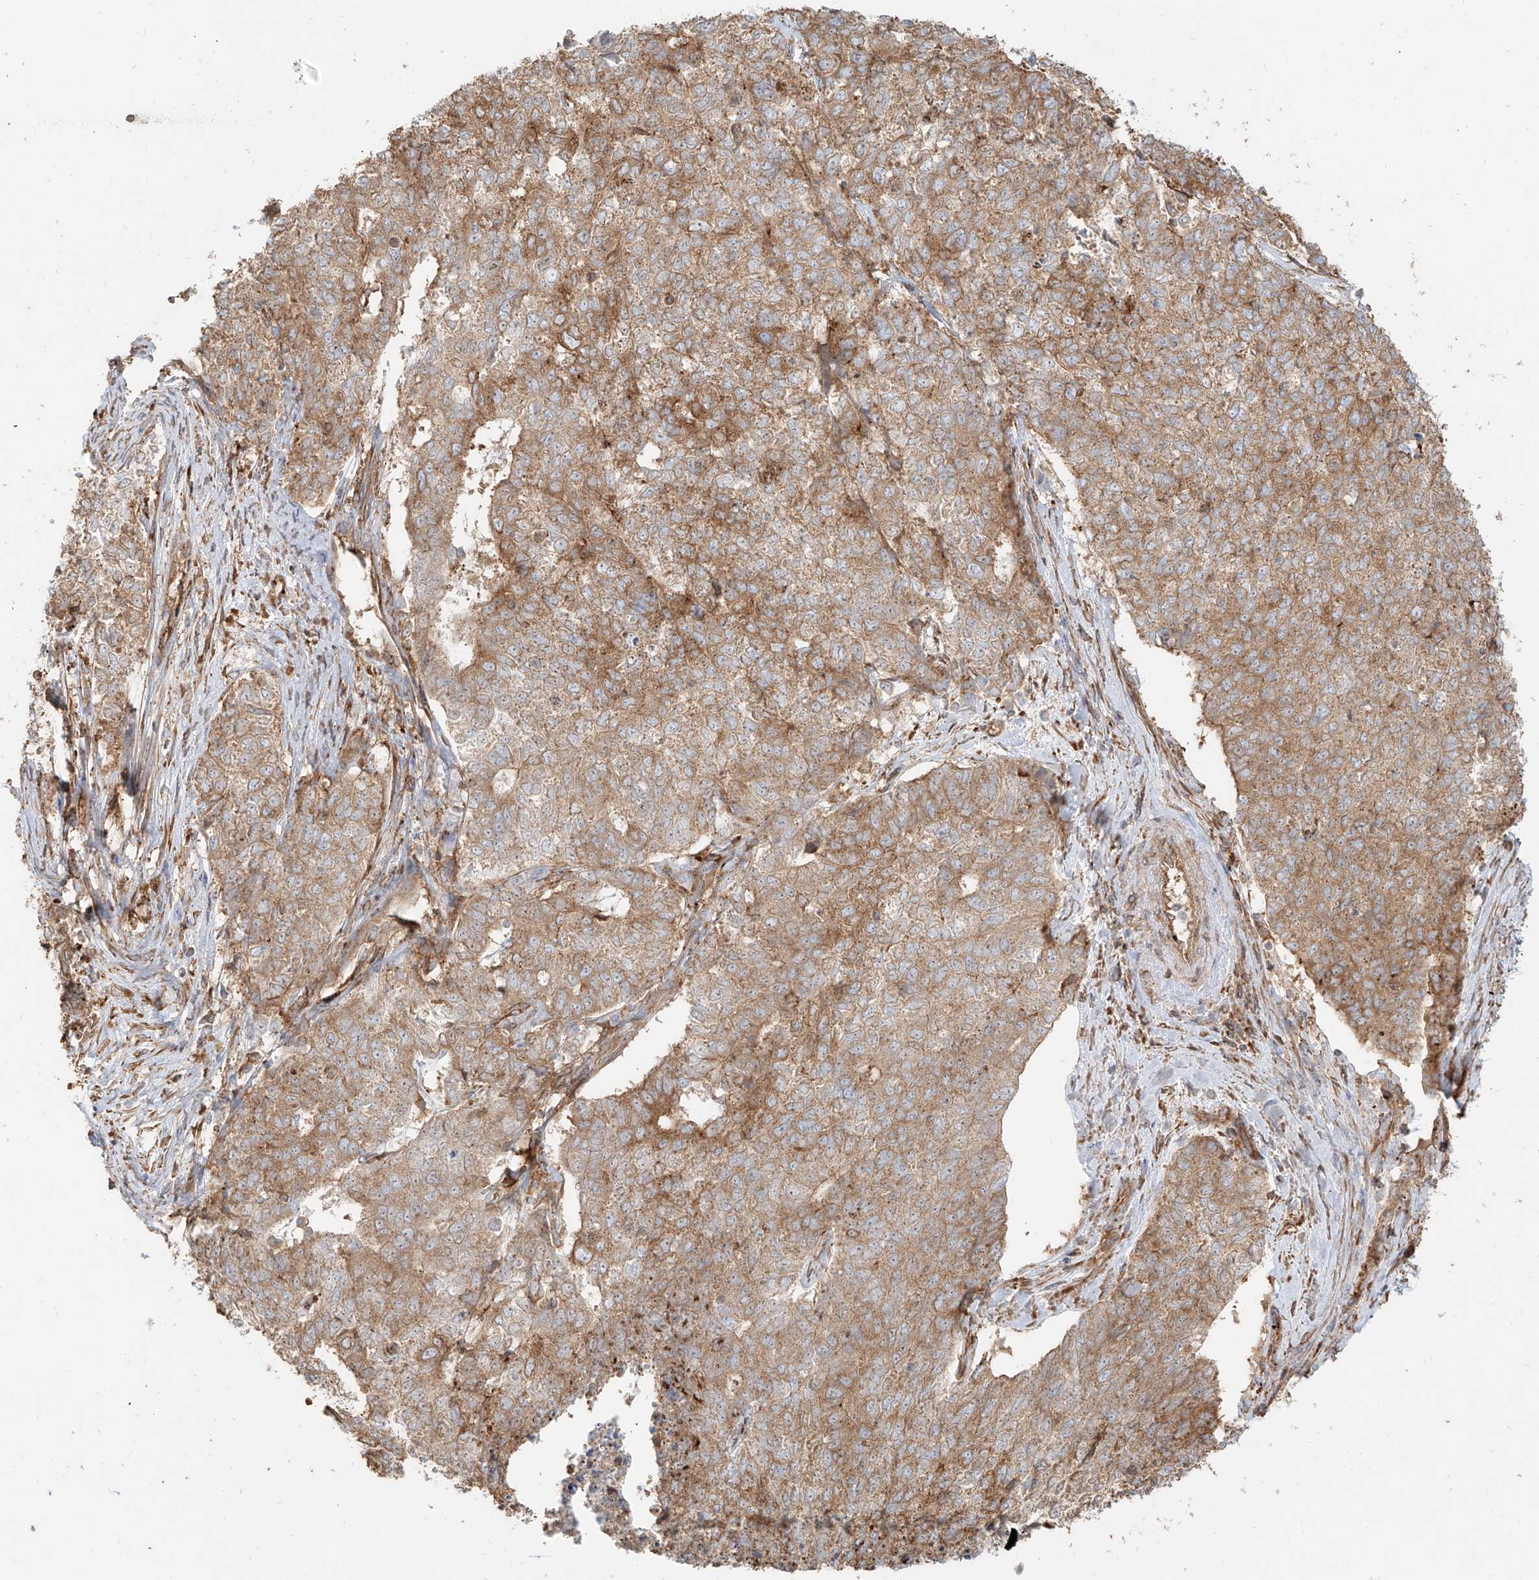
{"staining": {"intensity": "moderate", "quantity": ">75%", "location": "cytoplasmic/membranous"}, "tissue": "cervical cancer", "cell_type": "Tumor cells", "image_type": "cancer", "snomed": [{"axis": "morphology", "description": "Squamous cell carcinoma, NOS"}, {"axis": "topography", "description": "Cervix"}], "caption": "High-power microscopy captured an immunohistochemistry (IHC) photomicrograph of cervical squamous cell carcinoma, revealing moderate cytoplasmic/membranous expression in approximately >75% of tumor cells. (DAB = brown stain, brightfield microscopy at high magnification).", "gene": "SNX9", "patient": {"sex": "female", "age": 63}}